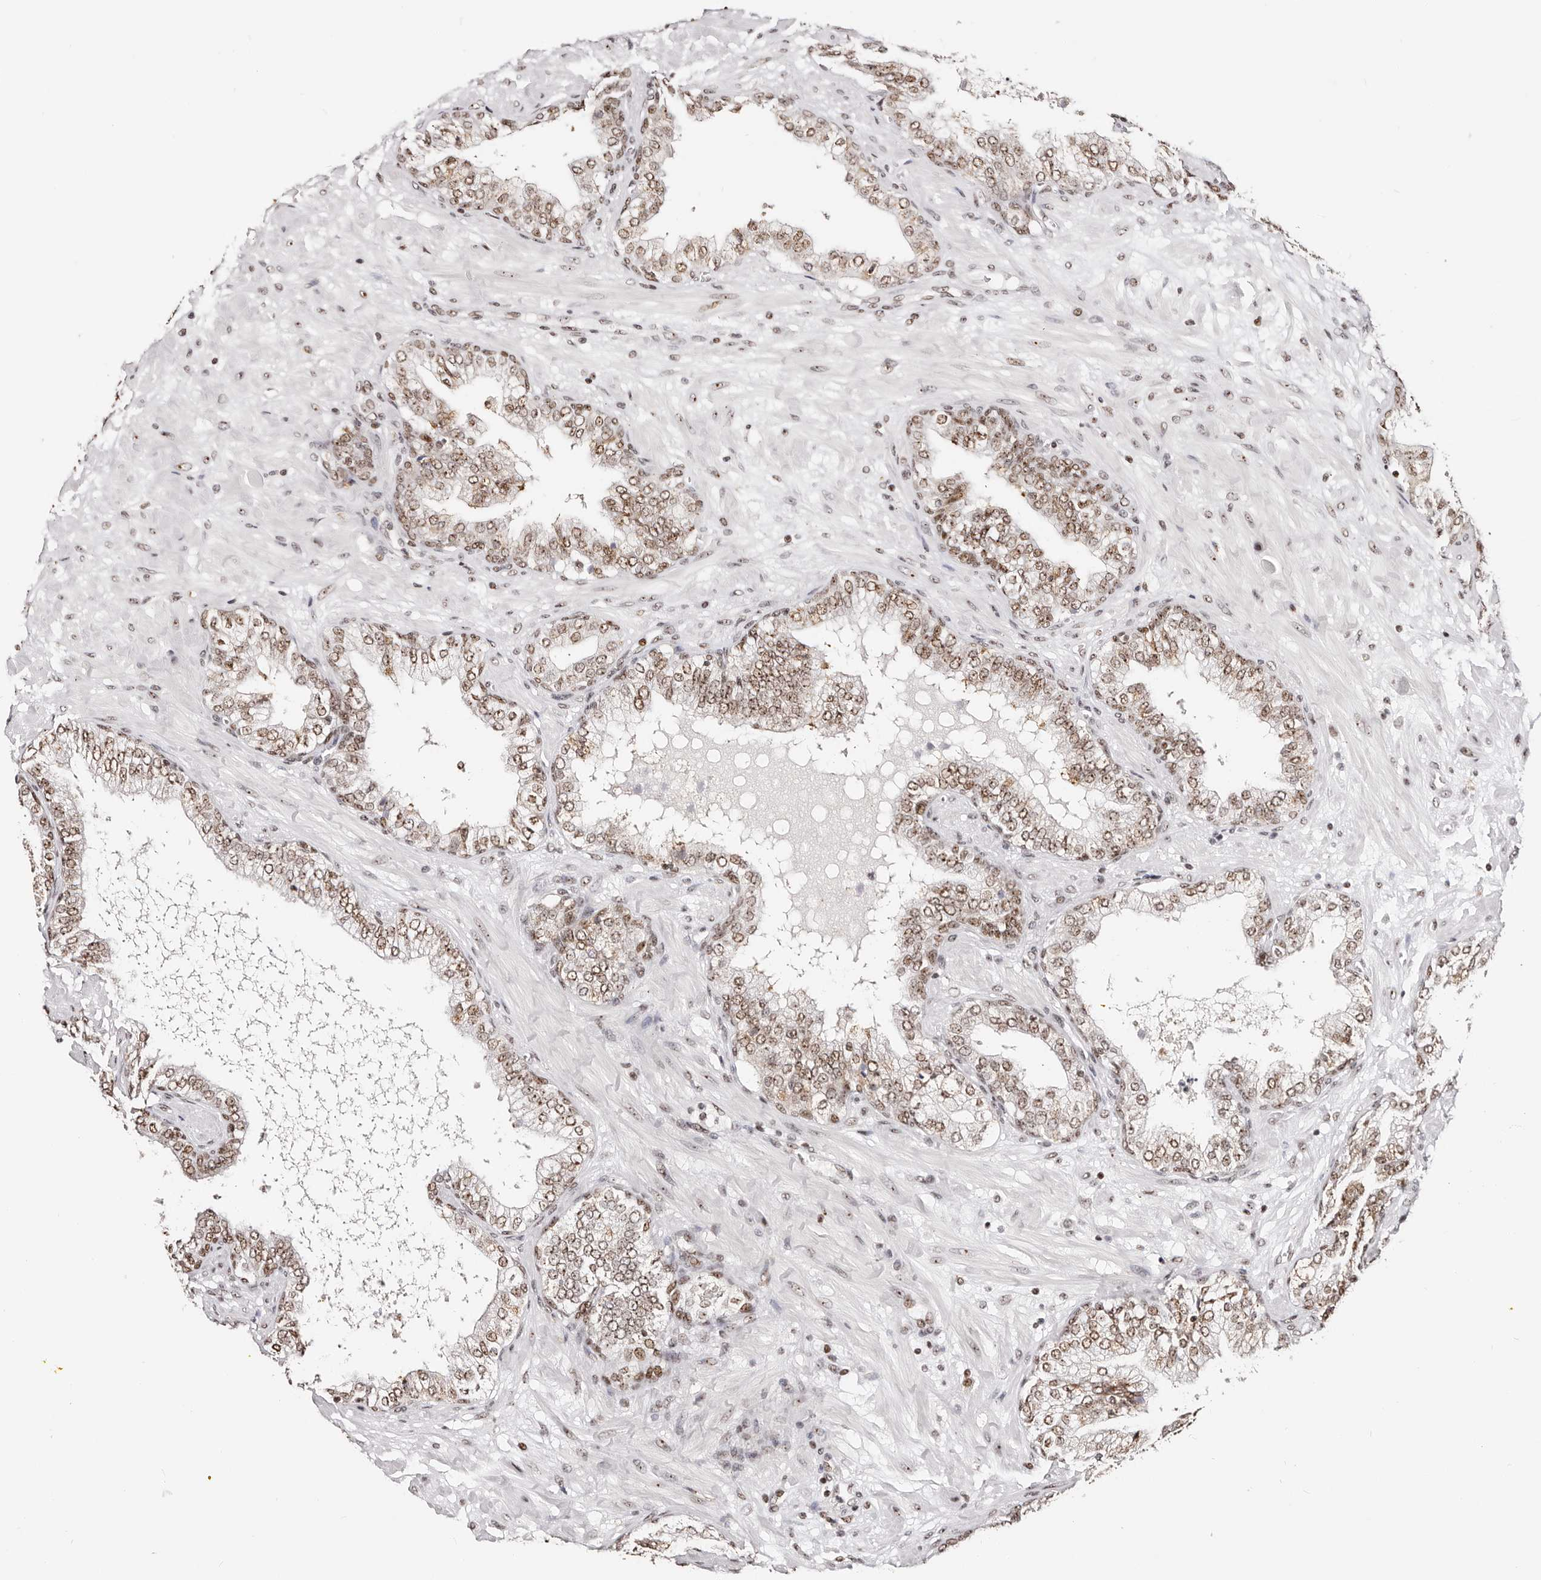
{"staining": {"intensity": "strong", "quantity": "25%-75%", "location": "nuclear"}, "tissue": "prostate cancer", "cell_type": "Tumor cells", "image_type": "cancer", "snomed": [{"axis": "morphology", "description": "Adenocarcinoma, High grade"}, {"axis": "topography", "description": "Prostate"}], "caption": "A photomicrograph of human high-grade adenocarcinoma (prostate) stained for a protein displays strong nuclear brown staining in tumor cells.", "gene": "IQGAP3", "patient": {"sex": "male", "age": 59}}